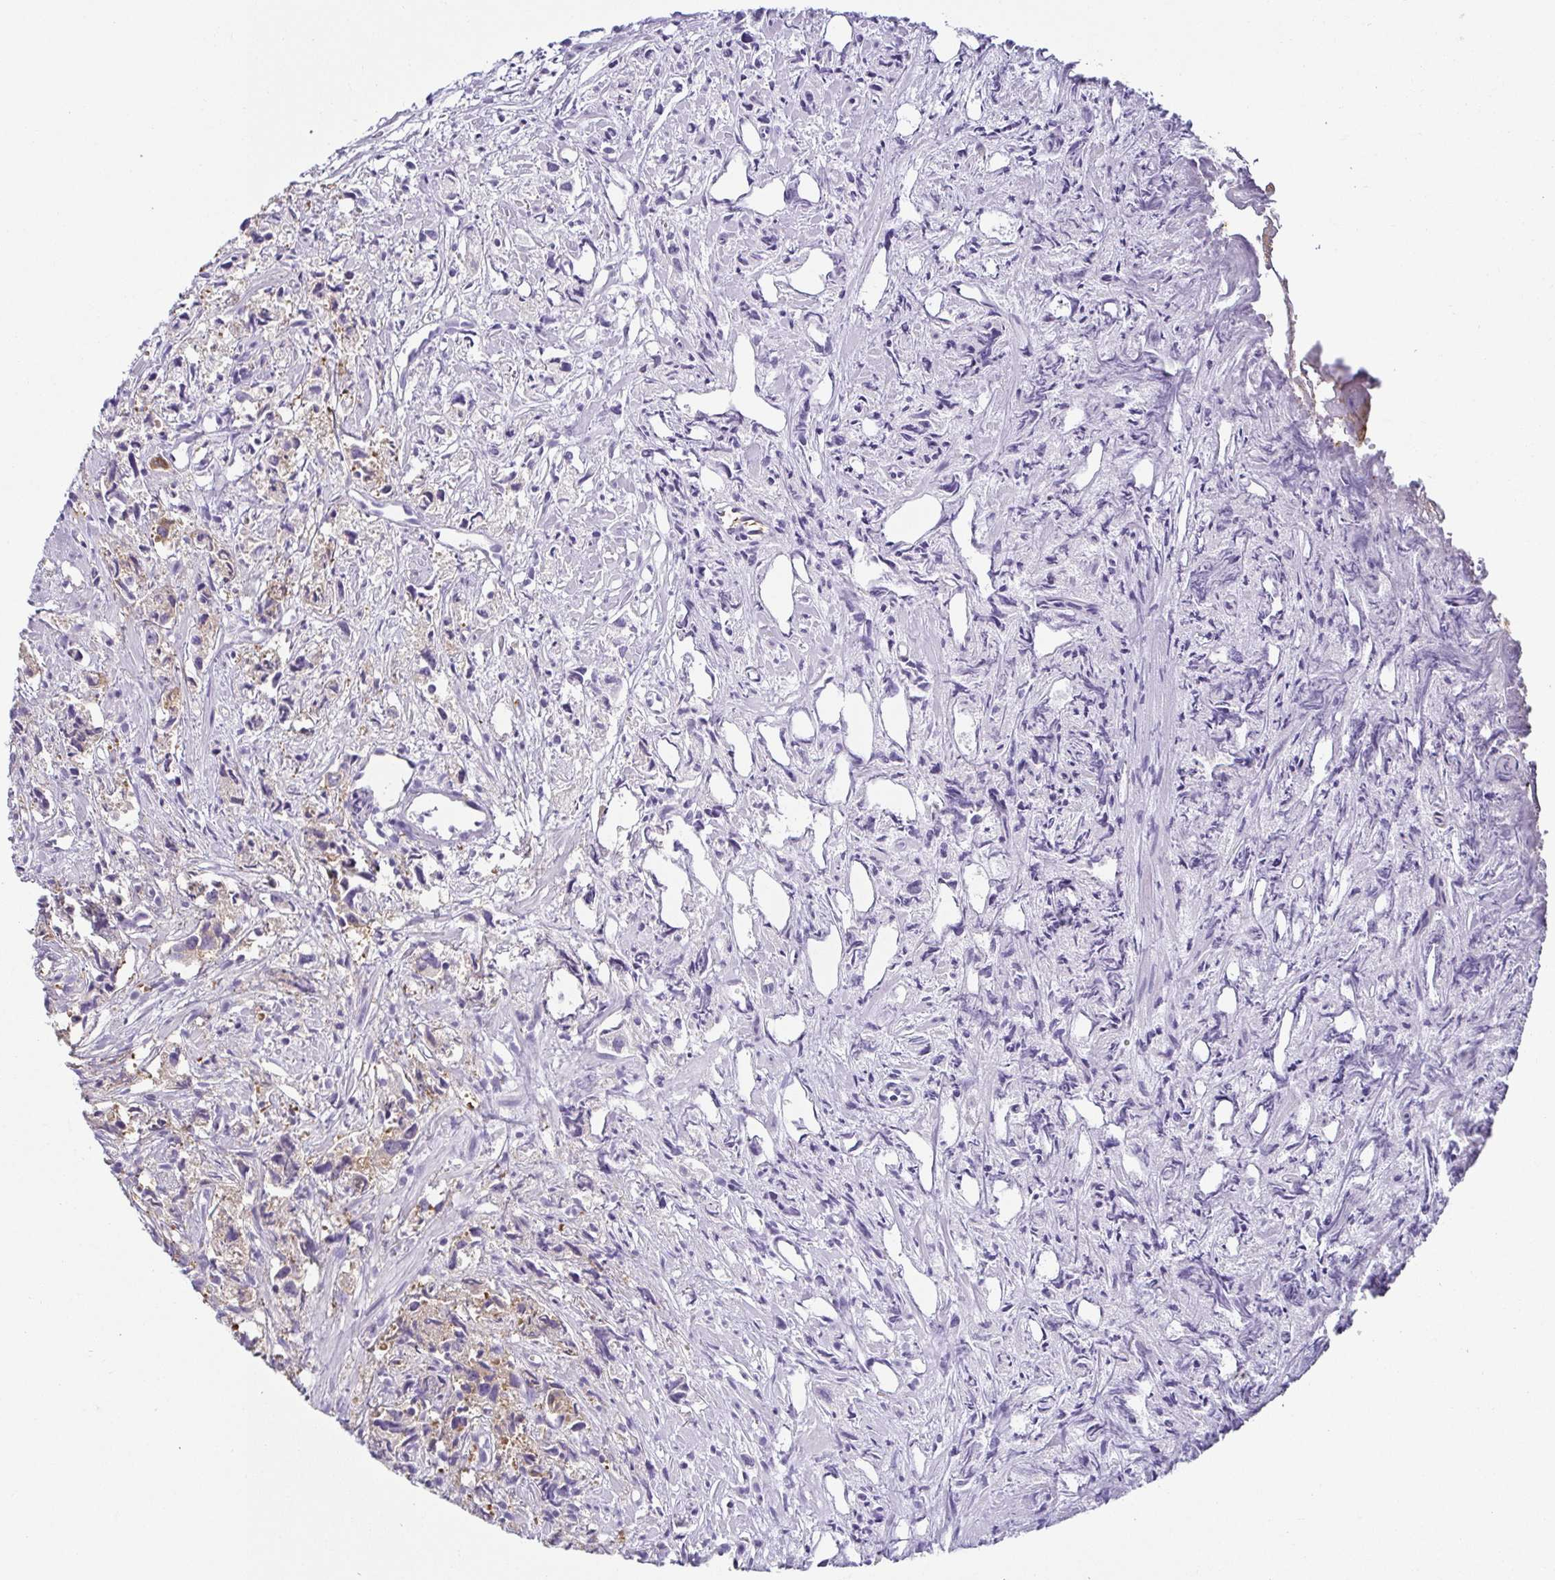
{"staining": {"intensity": "moderate", "quantity": "<25%", "location": "cytoplasmic/membranous"}, "tissue": "prostate cancer", "cell_type": "Tumor cells", "image_type": "cancer", "snomed": [{"axis": "morphology", "description": "Adenocarcinoma, High grade"}, {"axis": "topography", "description": "Prostate"}], "caption": "IHC of prostate adenocarcinoma (high-grade) exhibits low levels of moderate cytoplasmic/membranous staining in about <25% of tumor cells.", "gene": "FAM162B", "patient": {"sex": "male", "age": 58}}